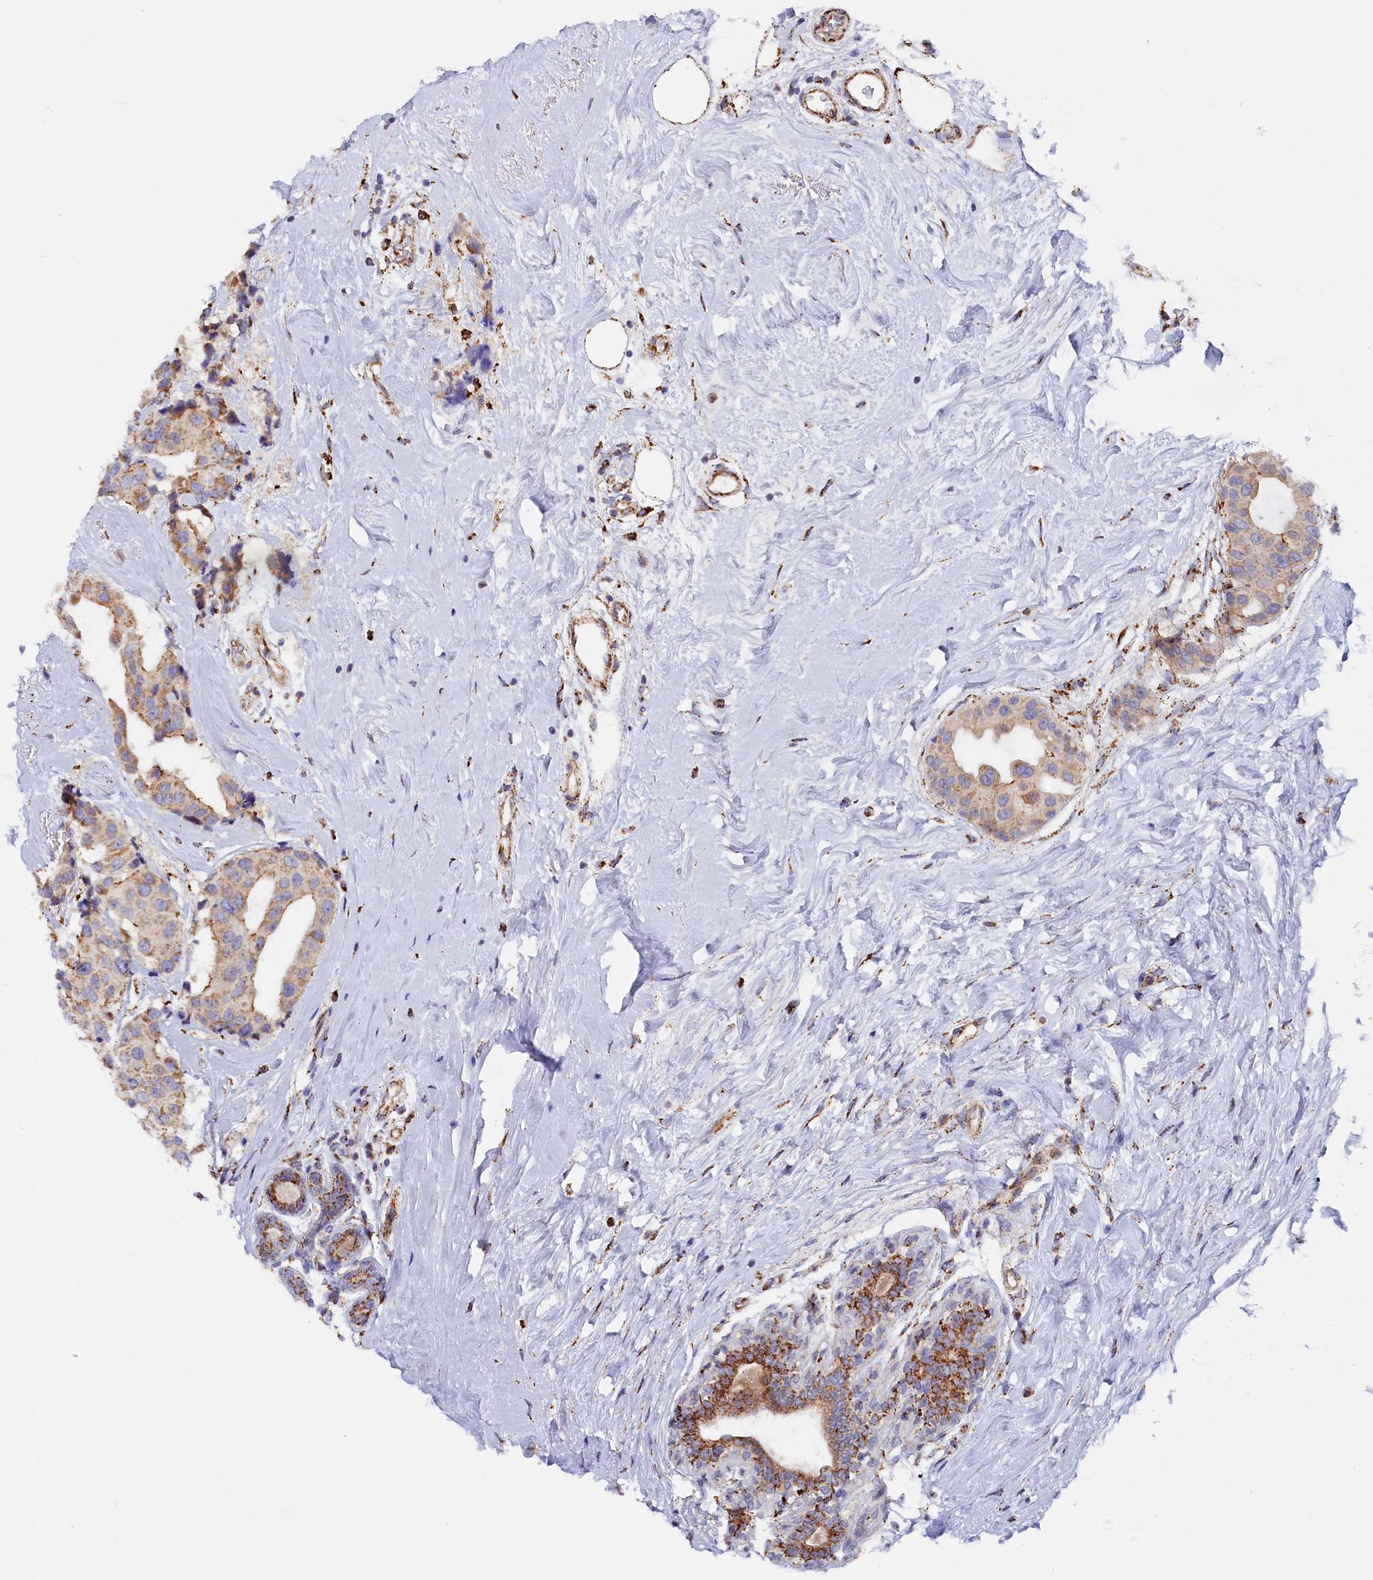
{"staining": {"intensity": "weak", "quantity": ">75%", "location": "cytoplasmic/membranous"}, "tissue": "breast cancer", "cell_type": "Tumor cells", "image_type": "cancer", "snomed": [{"axis": "morphology", "description": "Normal tissue, NOS"}, {"axis": "morphology", "description": "Duct carcinoma"}, {"axis": "topography", "description": "Breast"}], "caption": "The histopathology image exhibits immunohistochemical staining of breast intraductal carcinoma. There is weak cytoplasmic/membranous expression is appreciated in approximately >75% of tumor cells.", "gene": "AKTIP", "patient": {"sex": "female", "age": 39}}